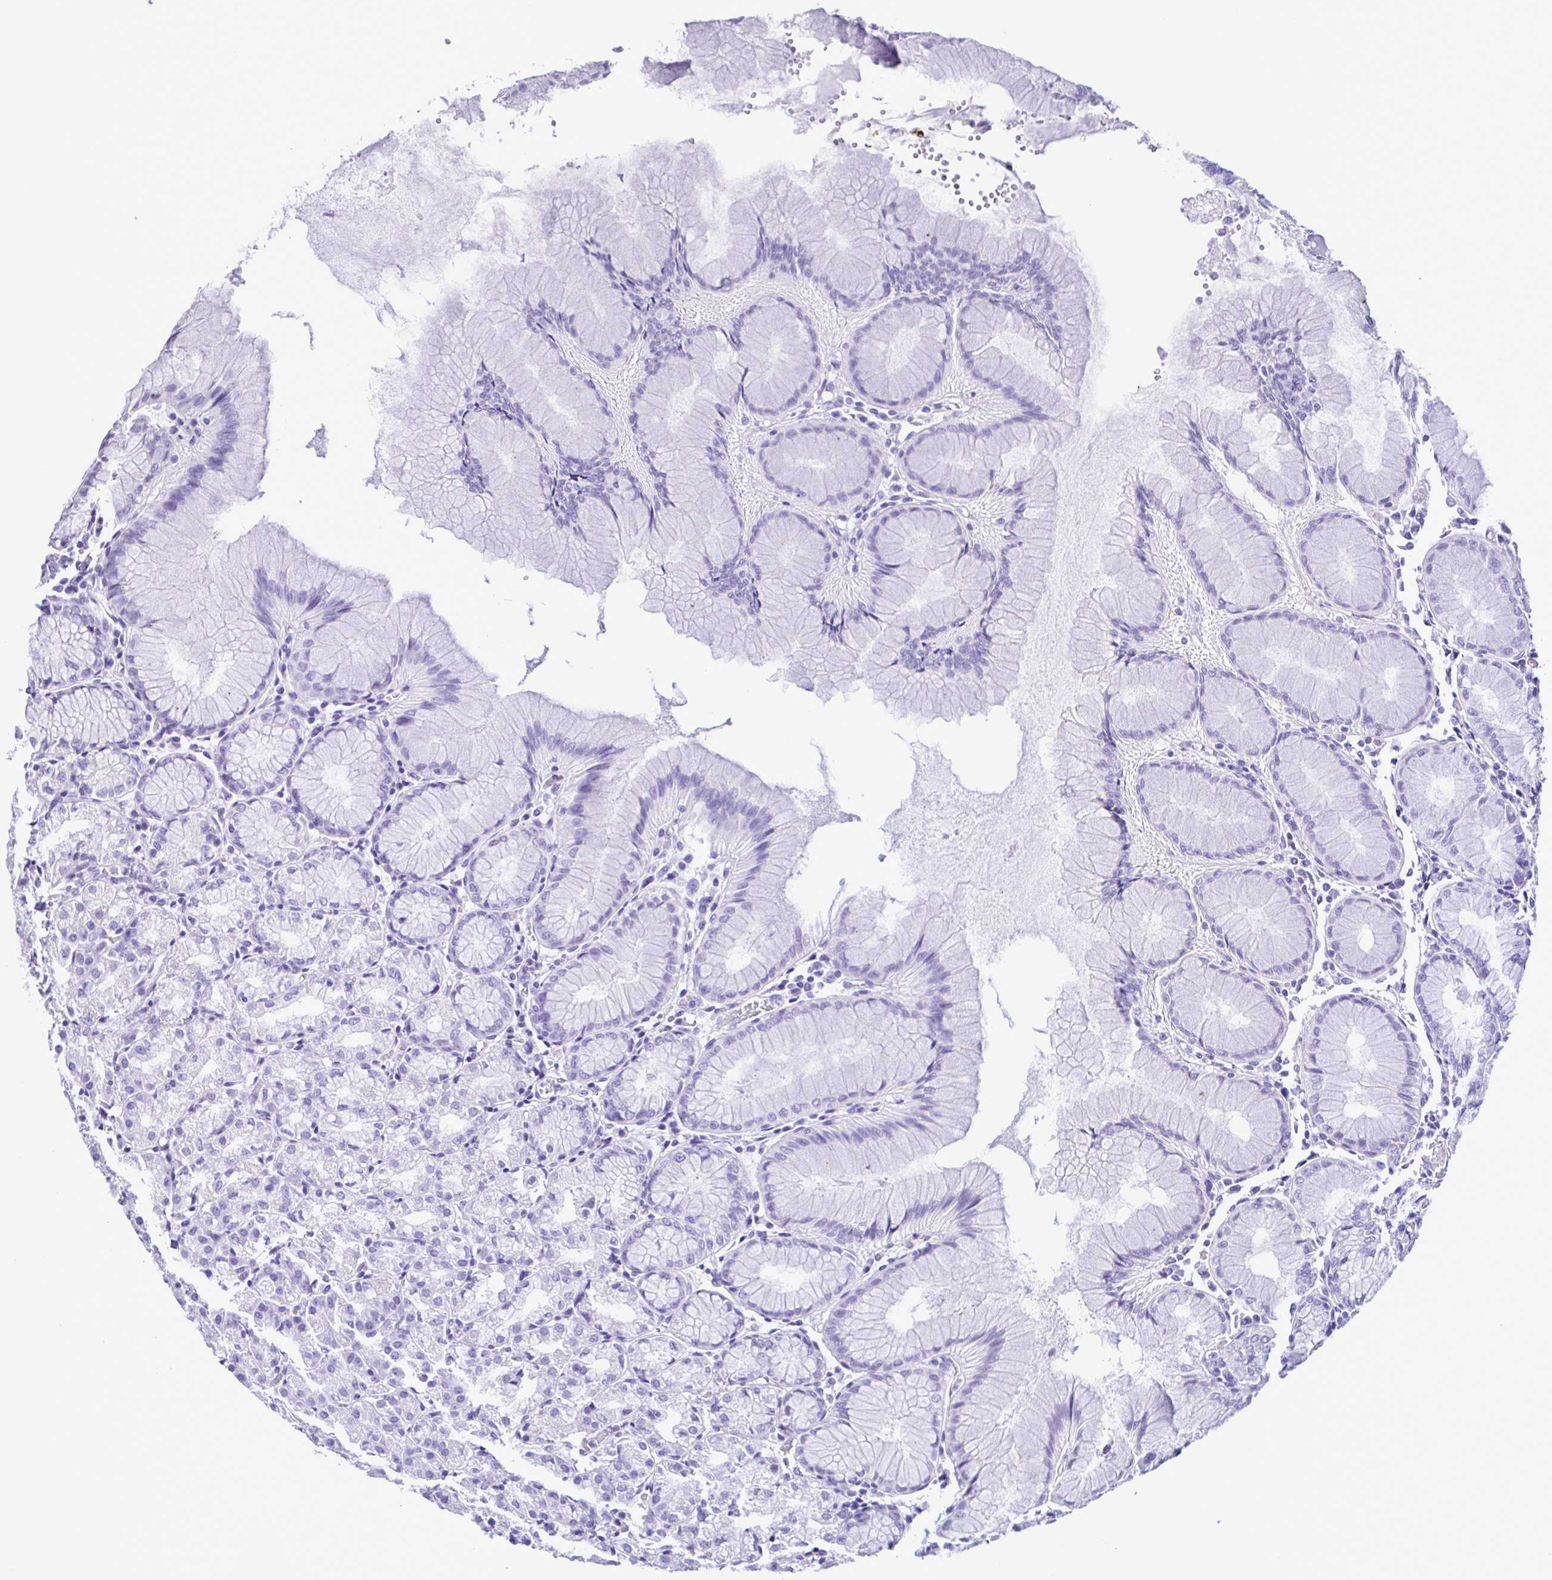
{"staining": {"intensity": "negative", "quantity": "none", "location": "none"}, "tissue": "stomach", "cell_type": "Glandular cells", "image_type": "normal", "snomed": [{"axis": "morphology", "description": "Normal tissue, NOS"}, {"axis": "topography", "description": "Stomach"}], "caption": "This is an IHC micrograph of unremarkable human stomach. There is no staining in glandular cells.", "gene": "CBY2", "patient": {"sex": "female", "age": 57}}